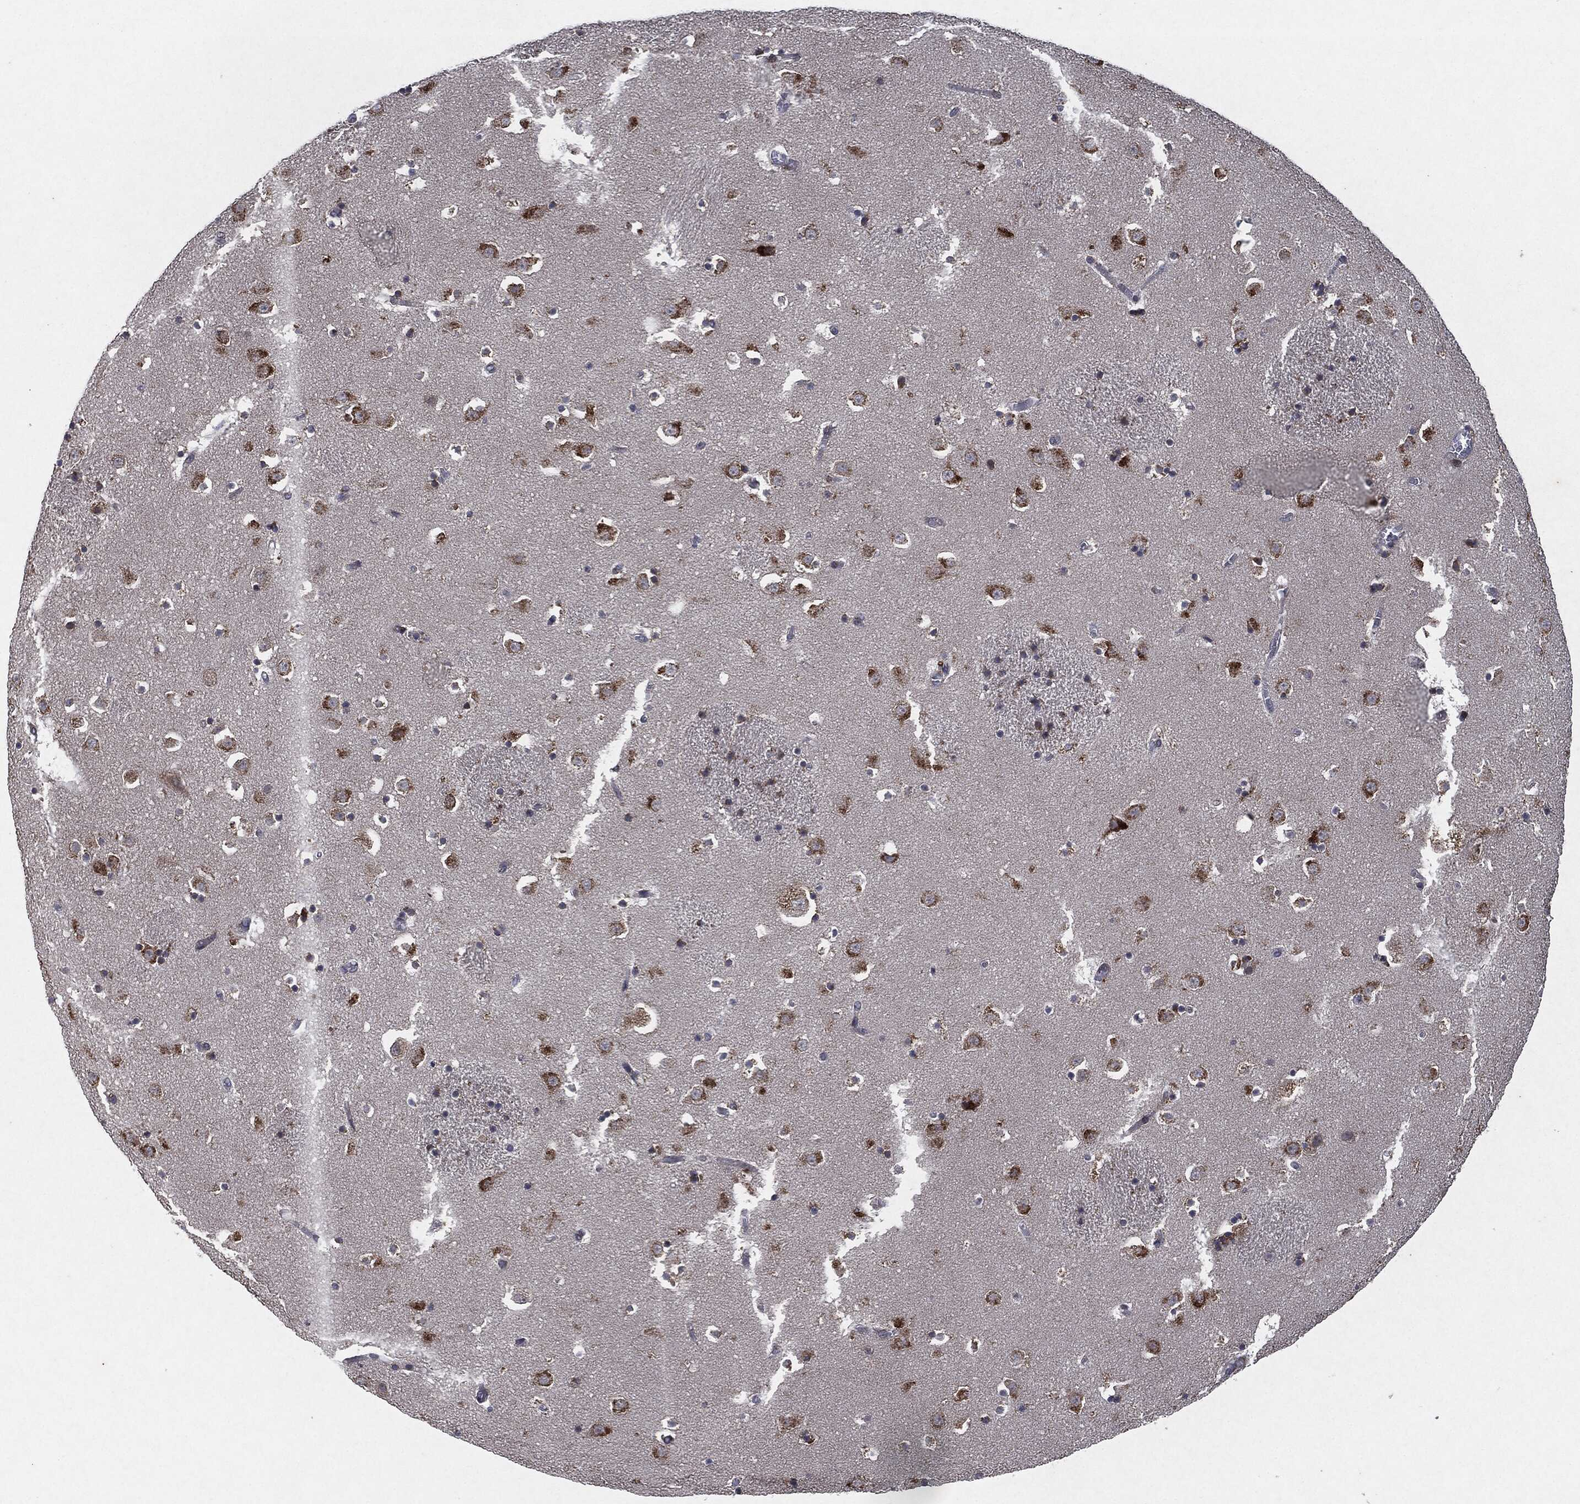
{"staining": {"intensity": "strong", "quantity": "<25%", "location": "cytoplasmic/membranous"}, "tissue": "caudate", "cell_type": "Glial cells", "image_type": "normal", "snomed": [{"axis": "morphology", "description": "Normal tissue, NOS"}, {"axis": "topography", "description": "Lateral ventricle wall"}], "caption": "Immunohistochemistry of unremarkable human caudate reveals medium levels of strong cytoplasmic/membranous expression in approximately <25% of glial cells. The staining was performed using DAB to visualize the protein expression in brown, while the nuclei were stained in blue with hematoxylin (Magnification: 20x).", "gene": "SLC31A2", "patient": {"sex": "female", "age": 42}}